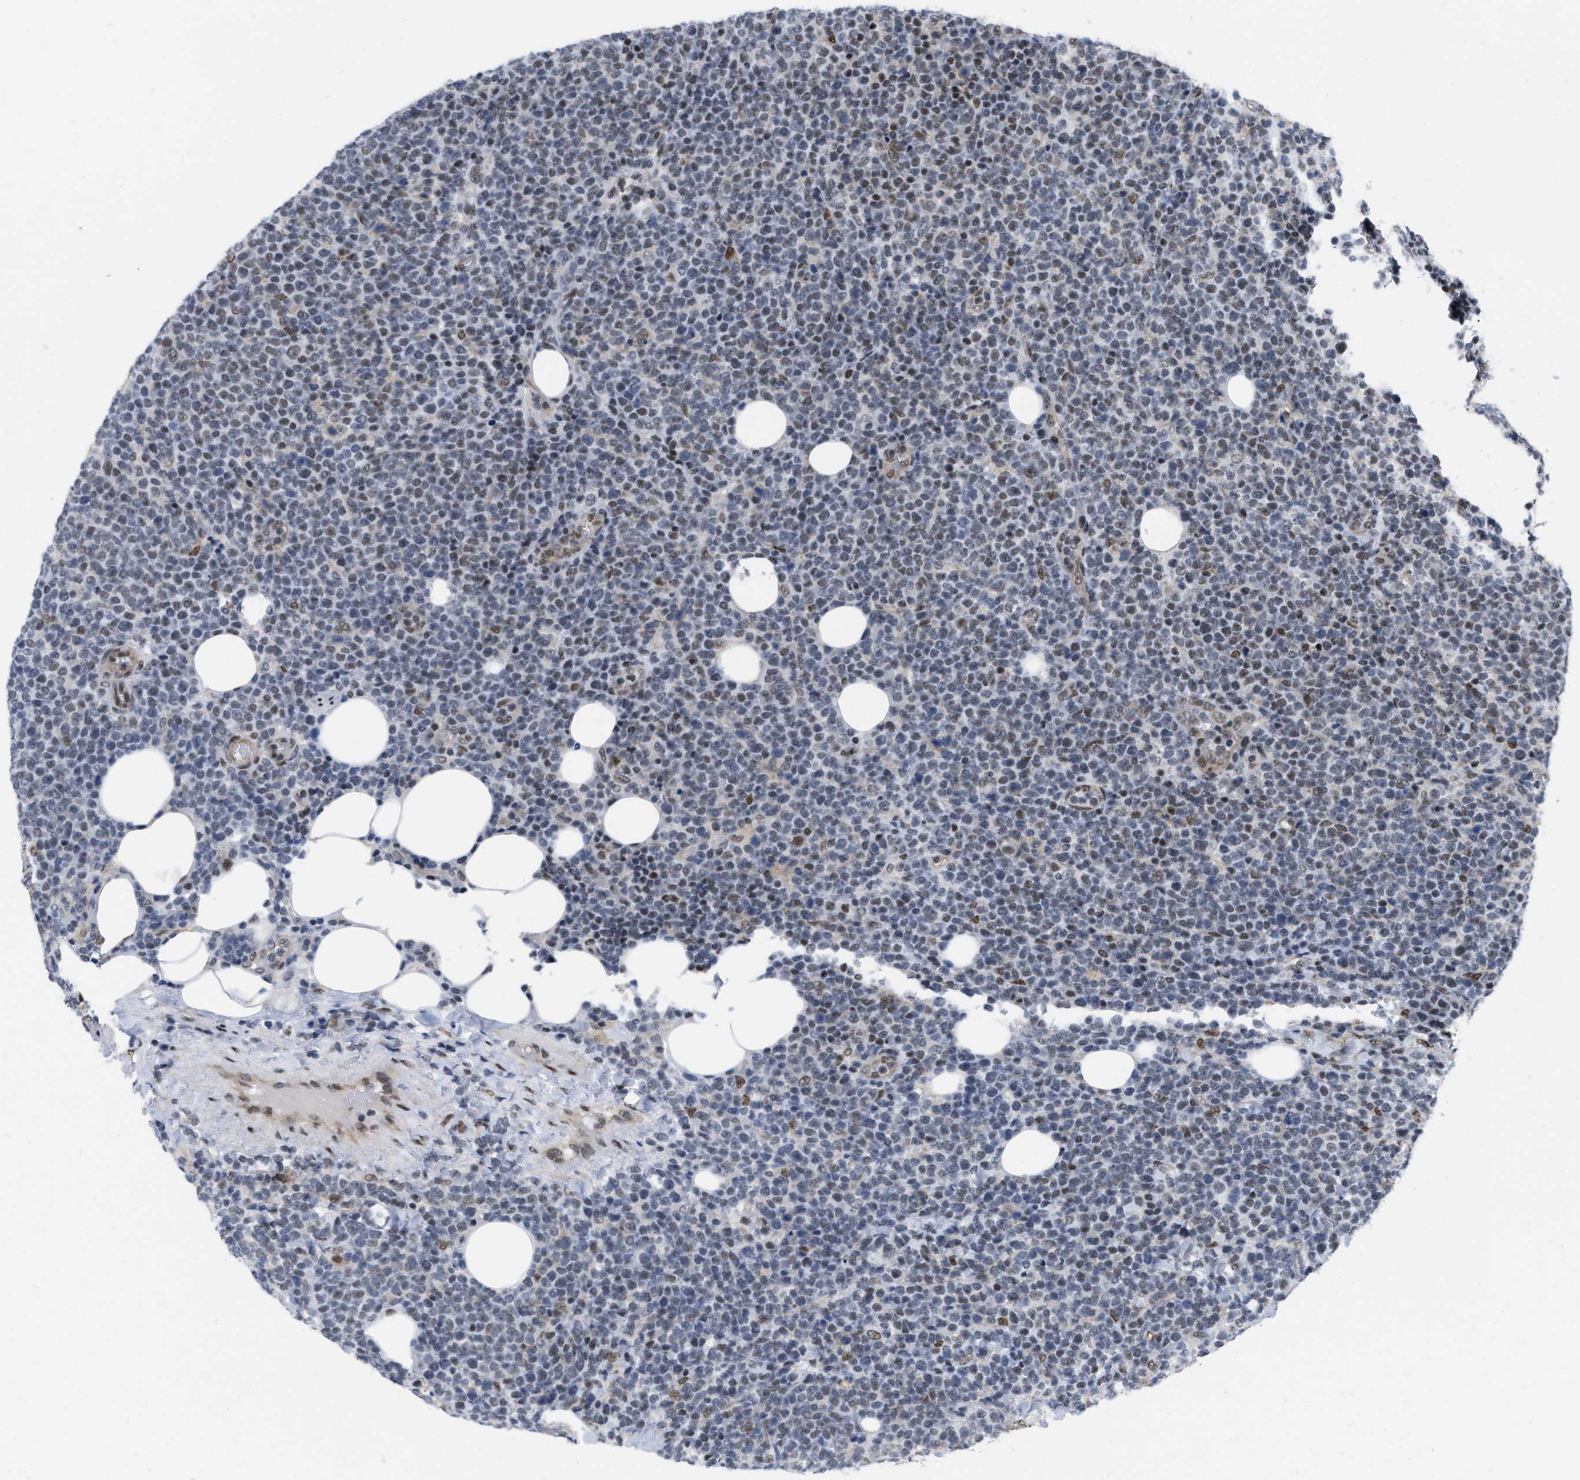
{"staining": {"intensity": "weak", "quantity": "<25%", "location": "nuclear"}, "tissue": "lymphoma", "cell_type": "Tumor cells", "image_type": "cancer", "snomed": [{"axis": "morphology", "description": "Malignant lymphoma, non-Hodgkin's type, High grade"}, {"axis": "topography", "description": "Lymph node"}], "caption": "Image shows no significant protein staining in tumor cells of lymphoma.", "gene": "MIER1", "patient": {"sex": "male", "age": 61}}